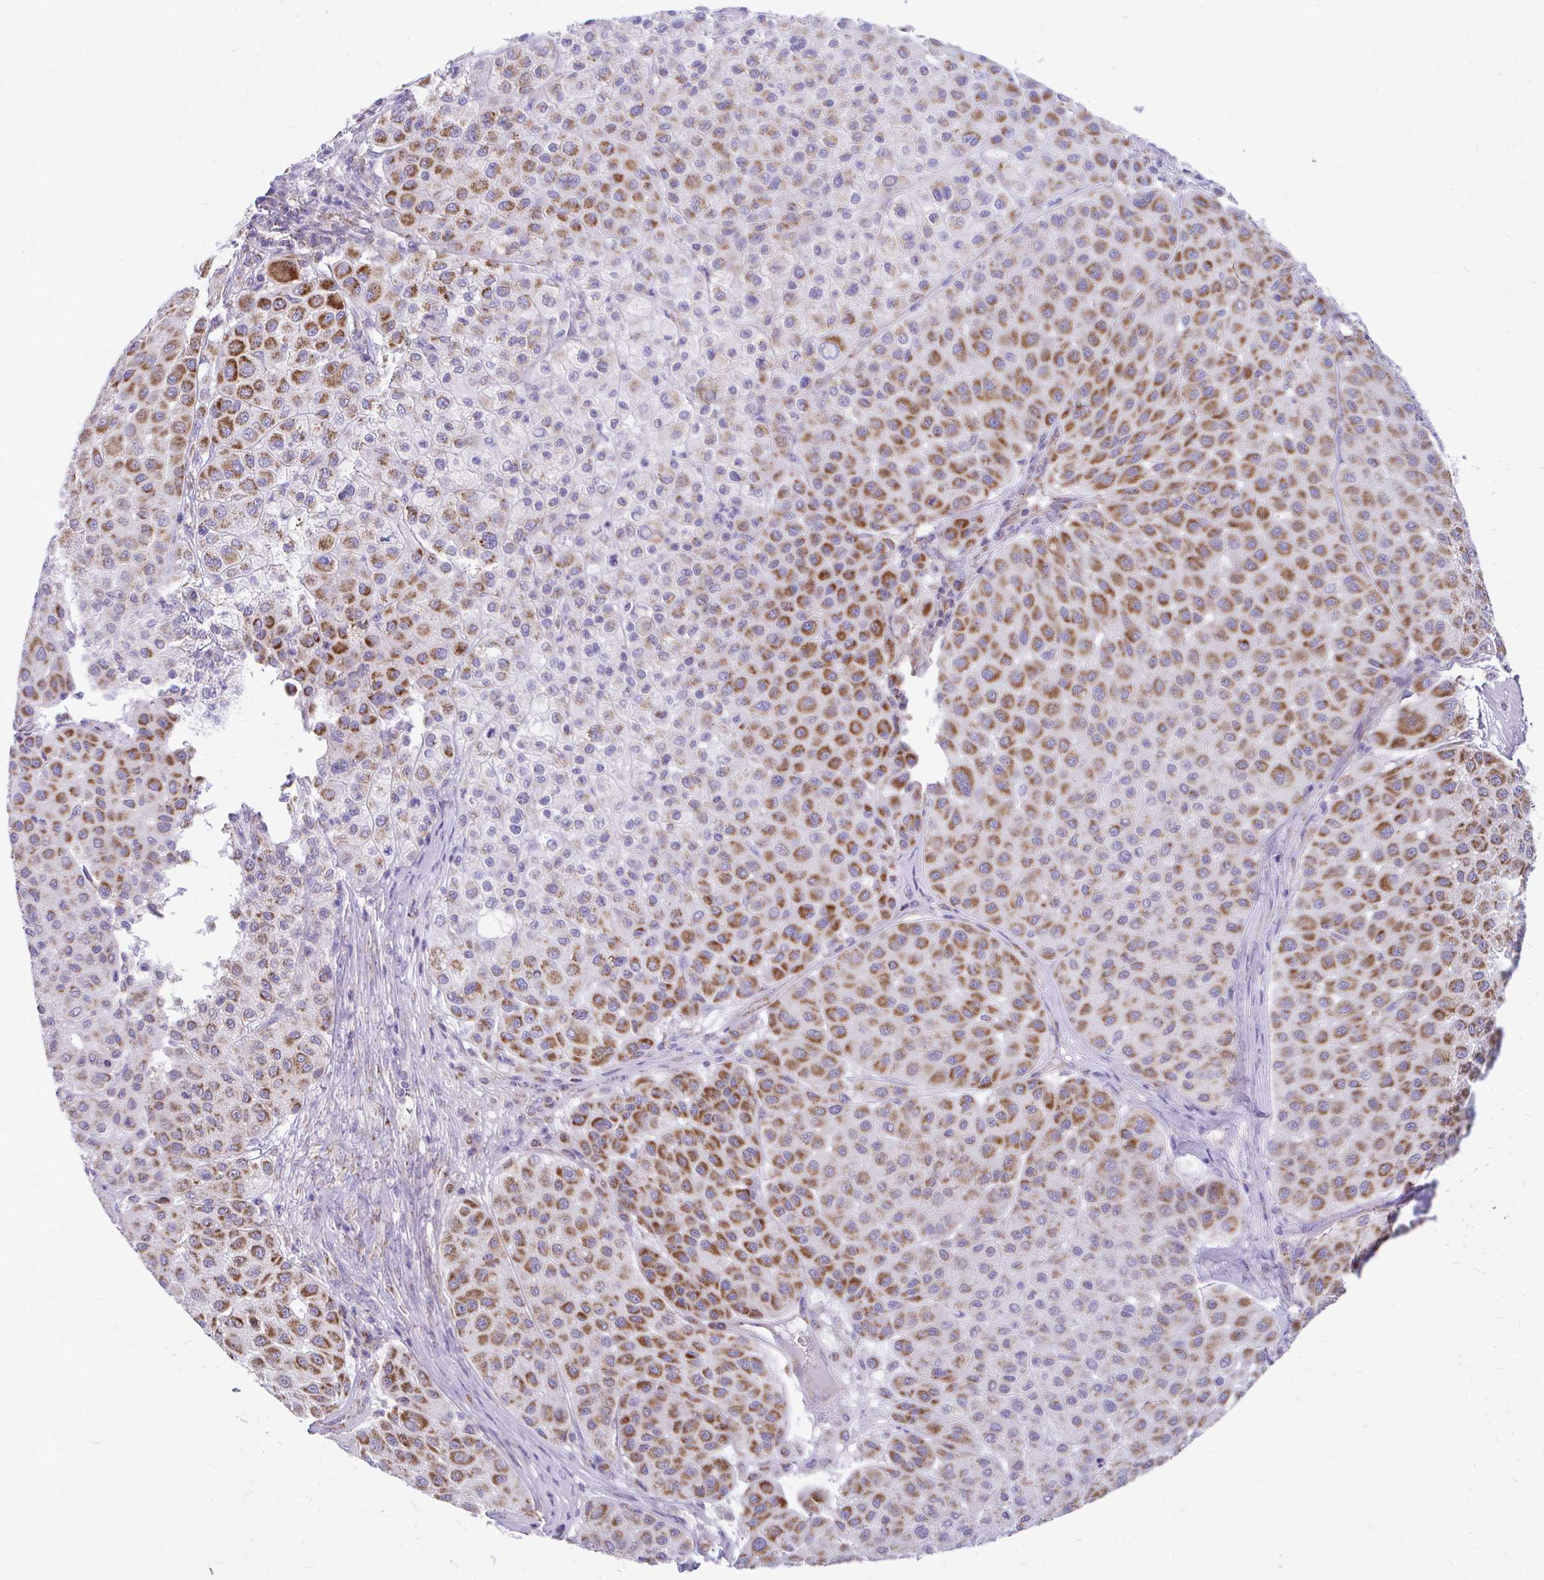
{"staining": {"intensity": "strong", "quantity": ">75%", "location": "cytoplasmic/membranous"}, "tissue": "melanoma", "cell_type": "Tumor cells", "image_type": "cancer", "snomed": [{"axis": "morphology", "description": "Malignant melanoma, Metastatic site"}, {"axis": "topography", "description": "Smooth muscle"}], "caption": "High-power microscopy captured an immunohistochemistry histopathology image of melanoma, revealing strong cytoplasmic/membranous expression in about >75% of tumor cells.", "gene": "MRPL19", "patient": {"sex": "male", "age": 41}}